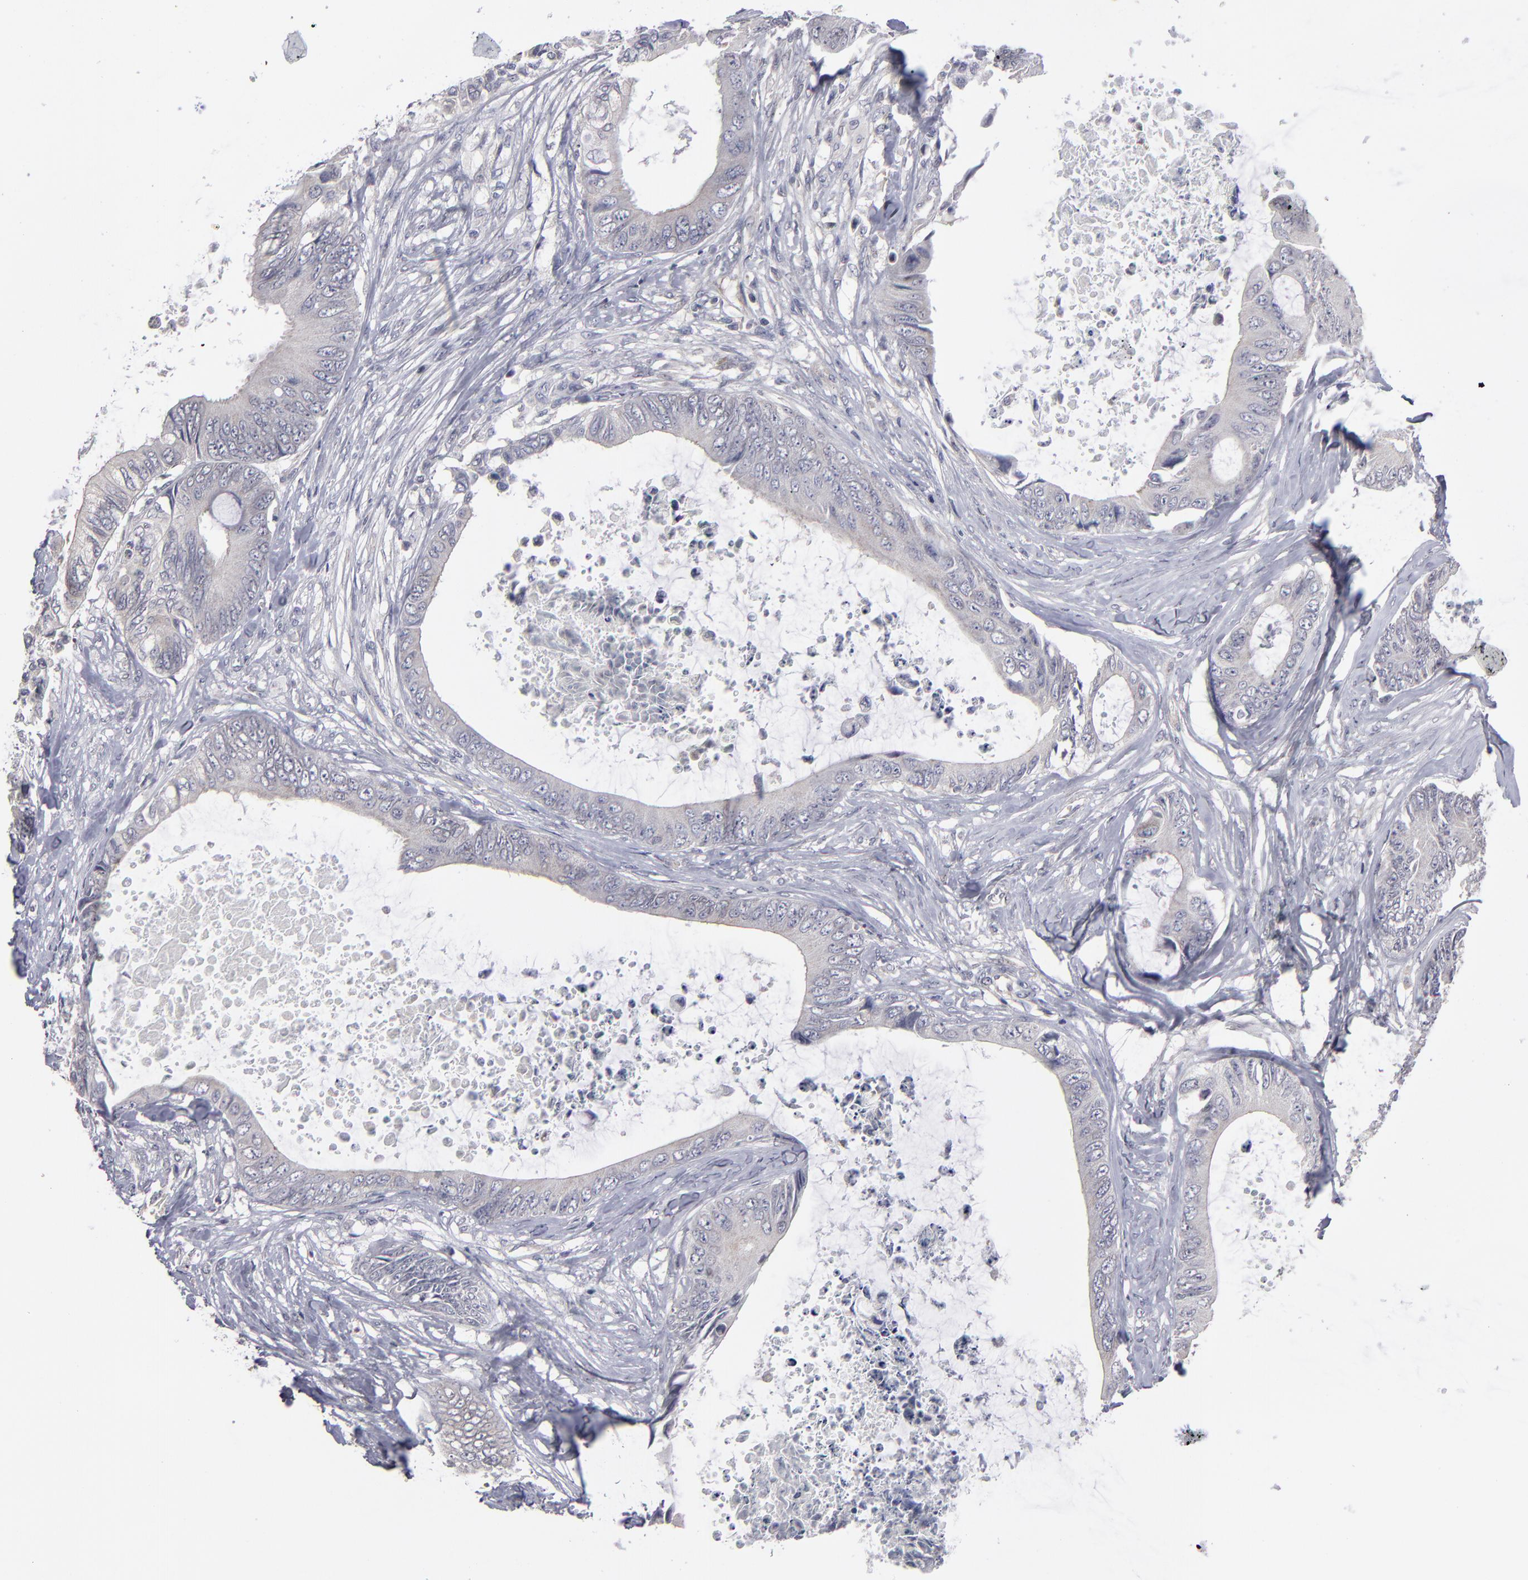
{"staining": {"intensity": "weak", "quantity": "<25%", "location": "cytoplasmic/membranous"}, "tissue": "colorectal cancer", "cell_type": "Tumor cells", "image_type": "cancer", "snomed": [{"axis": "morphology", "description": "Normal tissue, NOS"}, {"axis": "morphology", "description": "Adenocarcinoma, NOS"}, {"axis": "topography", "description": "Rectum"}, {"axis": "topography", "description": "Peripheral nerve tissue"}], "caption": "This is an IHC image of human adenocarcinoma (colorectal). There is no expression in tumor cells.", "gene": "CEP97", "patient": {"sex": "female", "age": 77}}